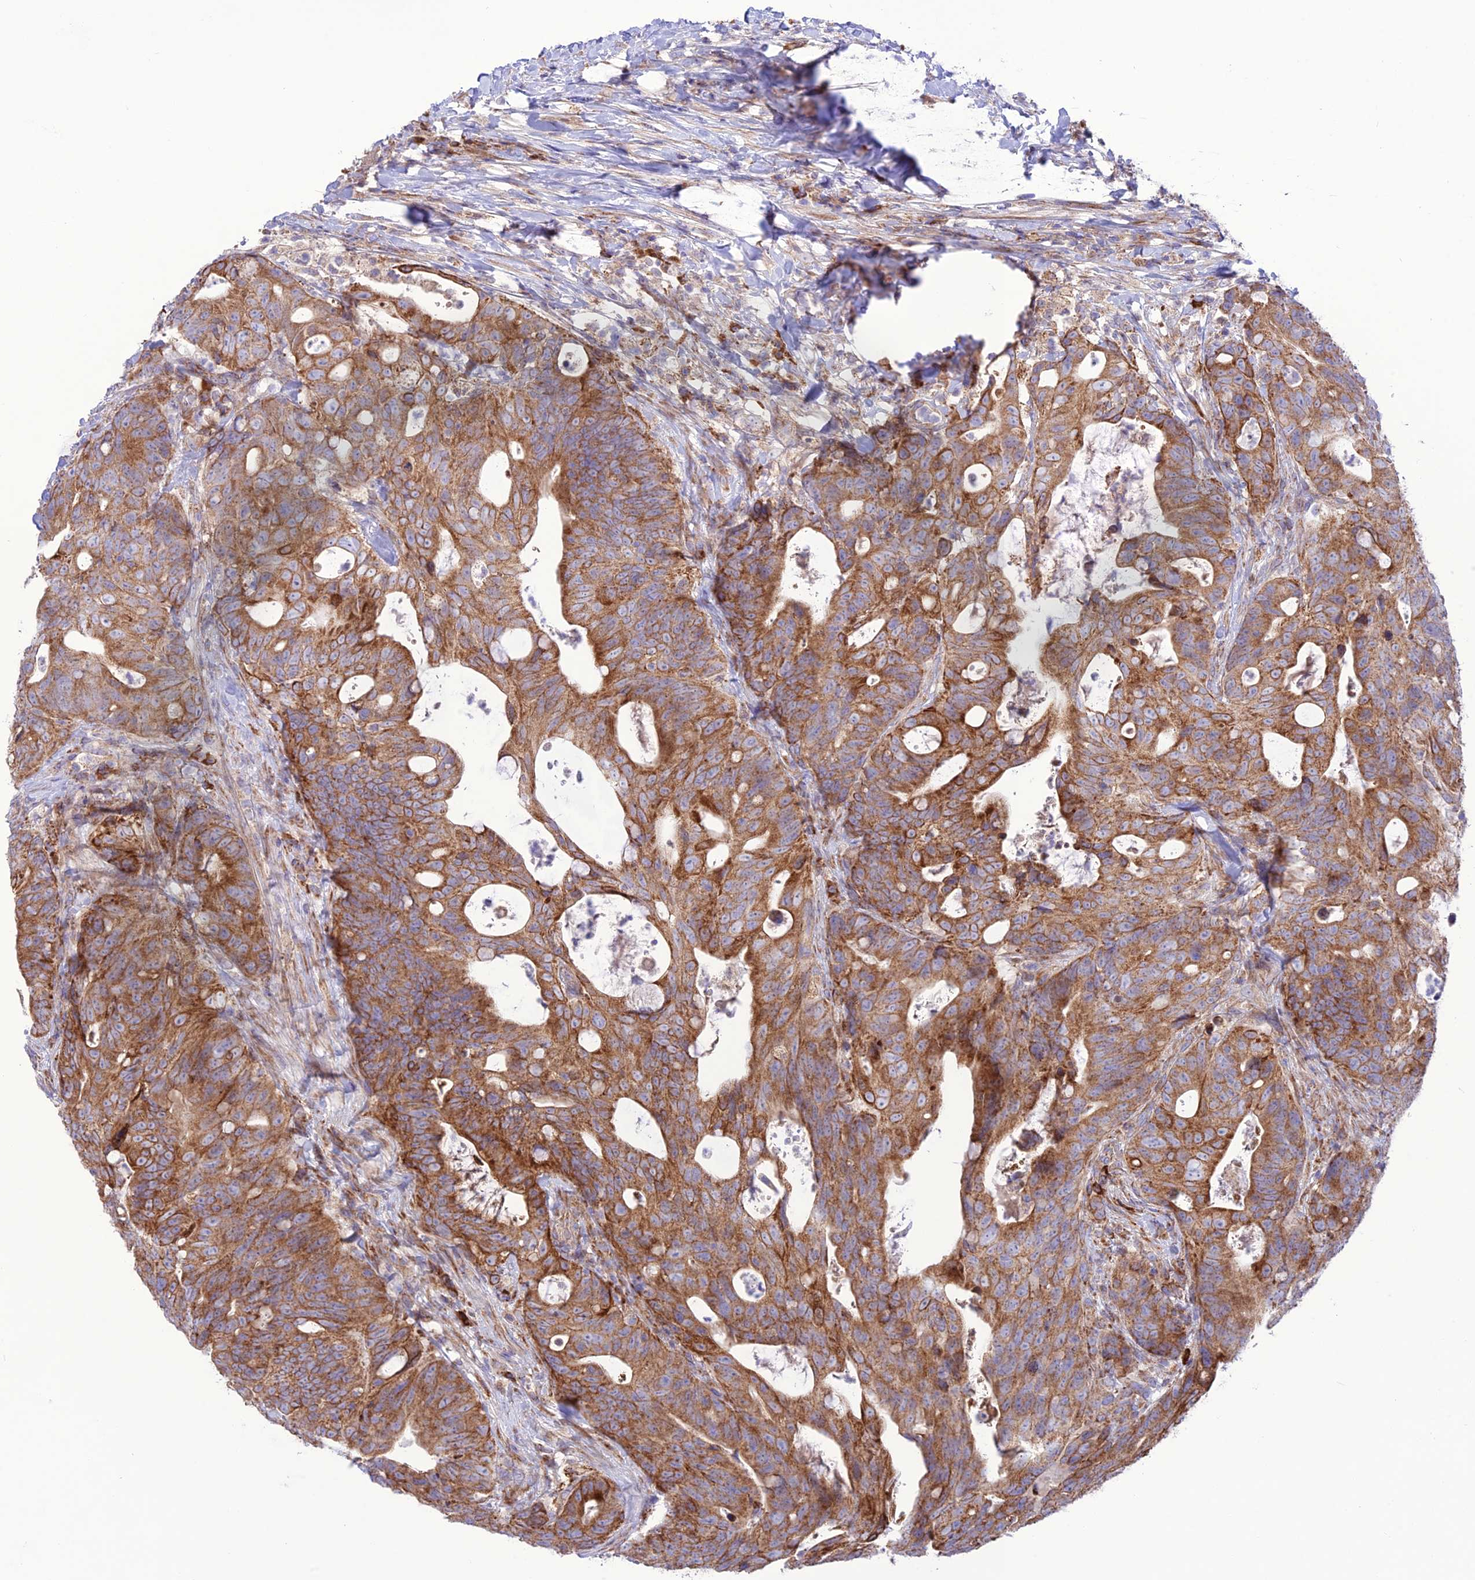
{"staining": {"intensity": "moderate", "quantity": ">75%", "location": "cytoplasmic/membranous"}, "tissue": "colorectal cancer", "cell_type": "Tumor cells", "image_type": "cancer", "snomed": [{"axis": "morphology", "description": "Adenocarcinoma, NOS"}, {"axis": "topography", "description": "Colon"}], "caption": "Immunohistochemical staining of adenocarcinoma (colorectal) displays medium levels of moderate cytoplasmic/membranous protein positivity in approximately >75% of tumor cells.", "gene": "UAP1L1", "patient": {"sex": "female", "age": 82}}